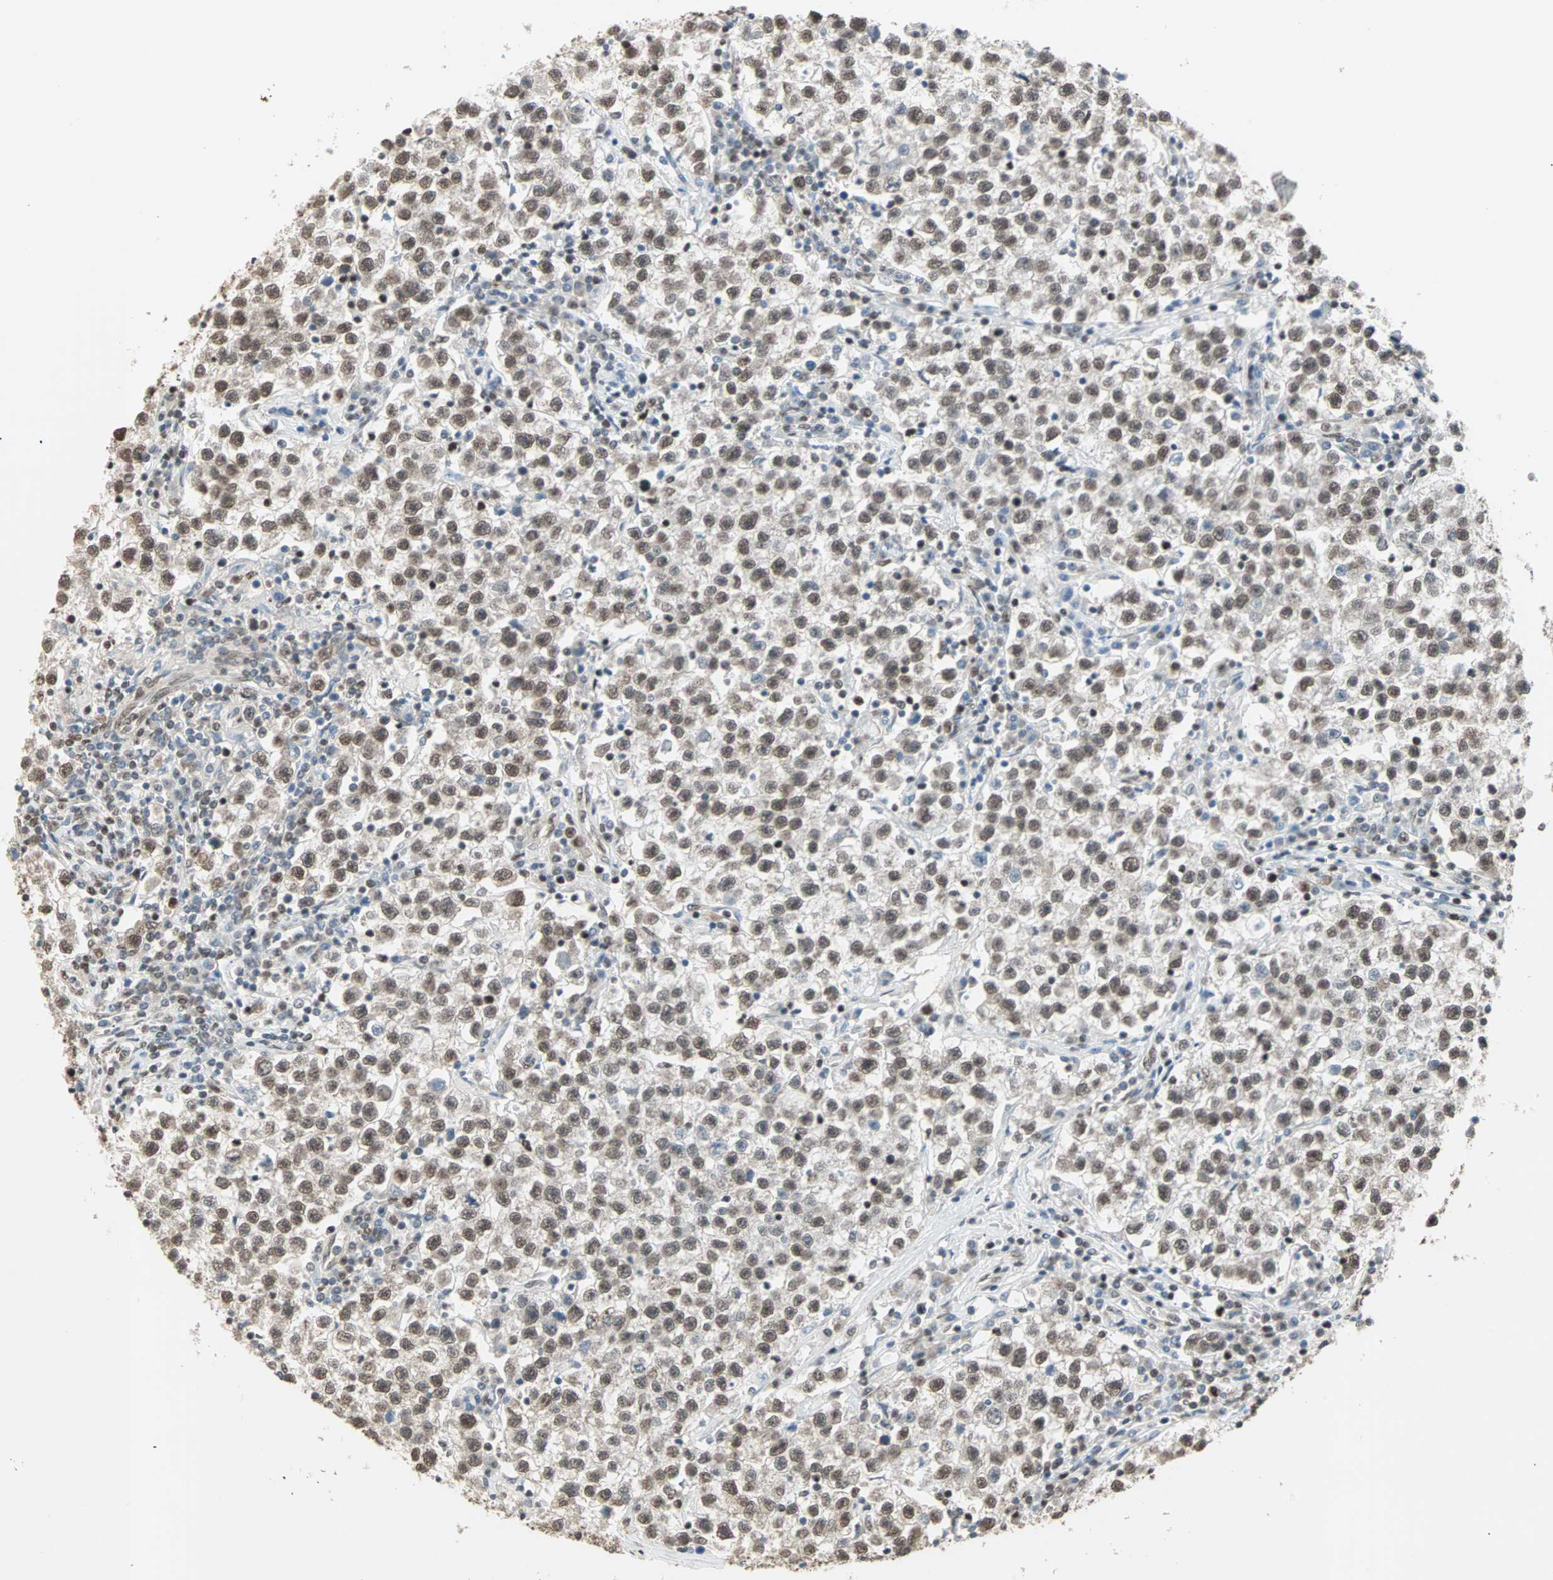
{"staining": {"intensity": "moderate", "quantity": ">75%", "location": "nuclear"}, "tissue": "testis cancer", "cell_type": "Tumor cells", "image_type": "cancer", "snomed": [{"axis": "morphology", "description": "Seminoma, NOS"}, {"axis": "topography", "description": "Testis"}], "caption": "Moderate nuclear staining for a protein is present in about >75% of tumor cells of testis cancer using IHC.", "gene": "DAZAP1", "patient": {"sex": "male", "age": 22}}